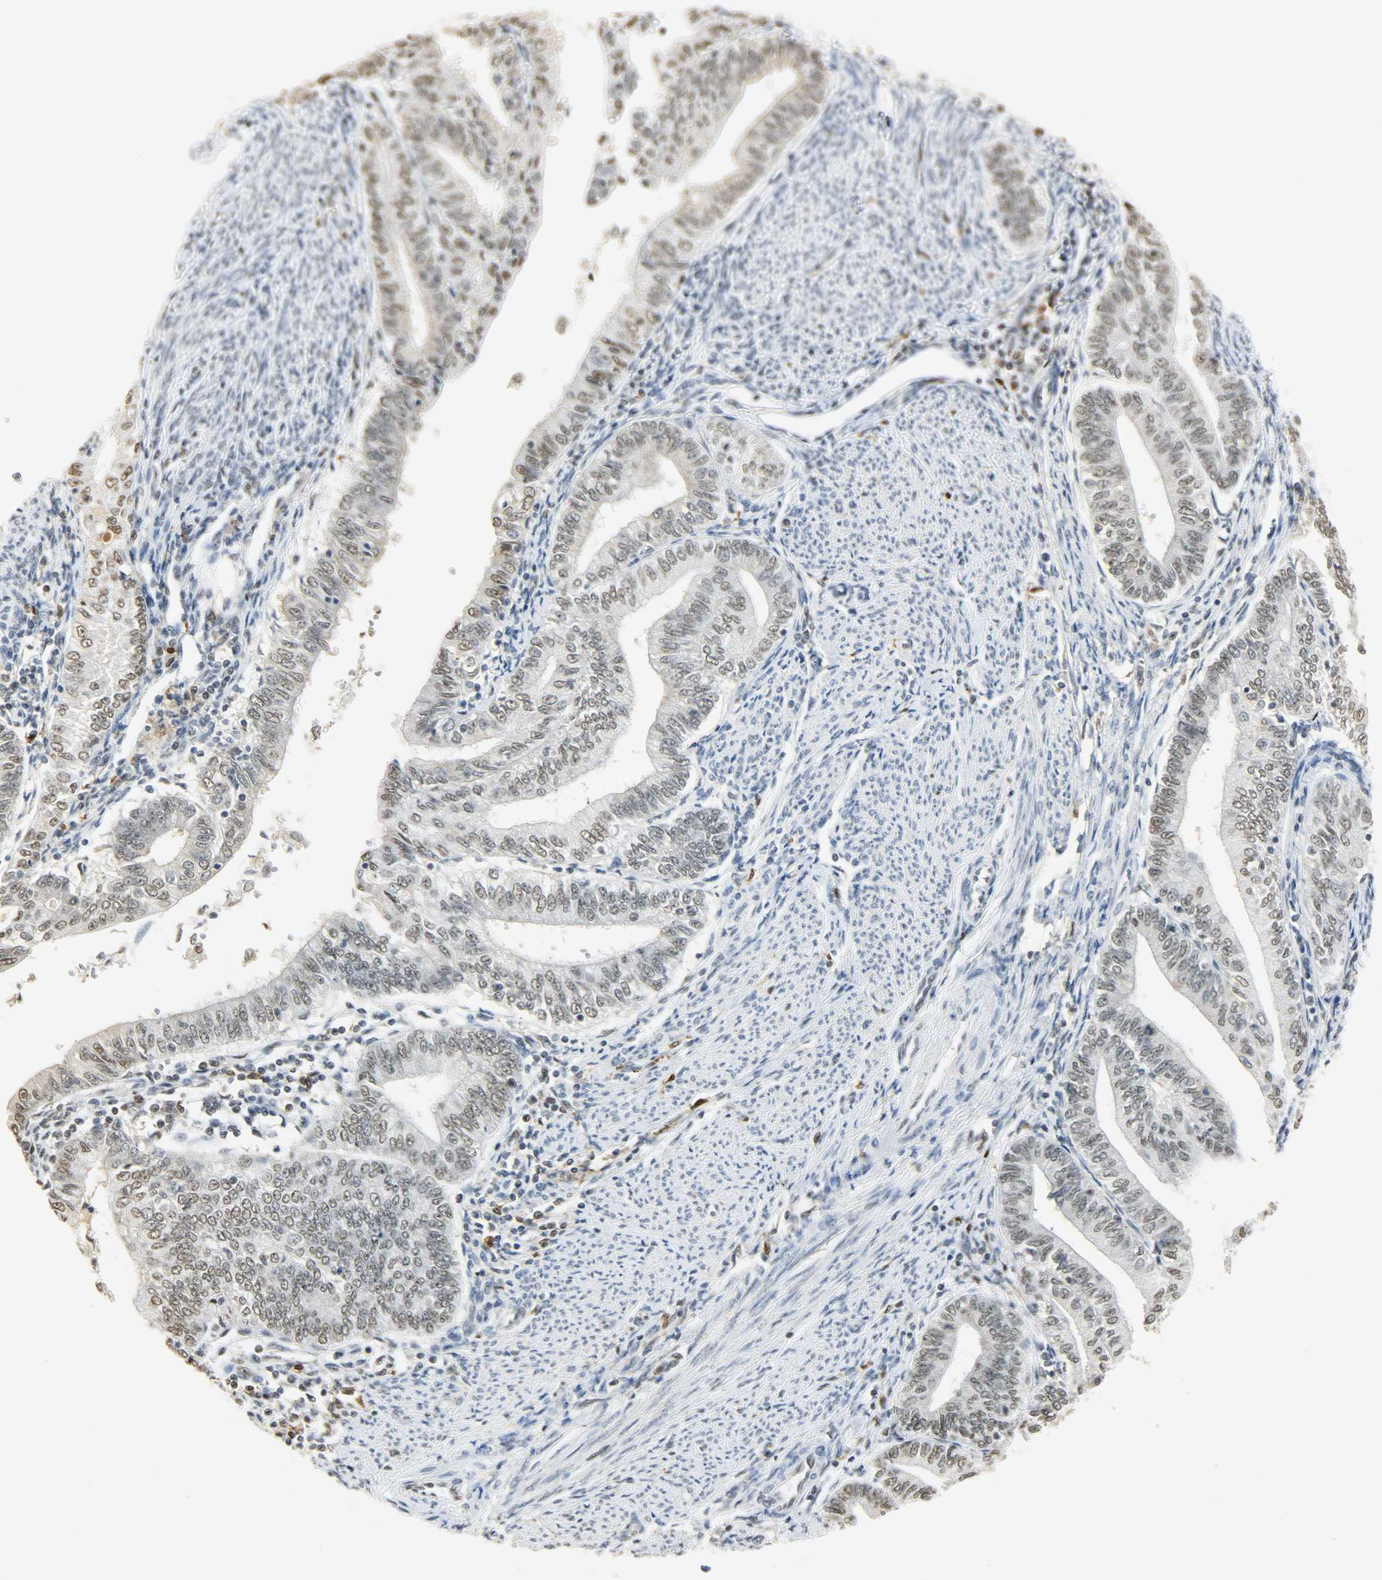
{"staining": {"intensity": "weak", "quantity": ">75%", "location": "nuclear"}, "tissue": "endometrial cancer", "cell_type": "Tumor cells", "image_type": "cancer", "snomed": [{"axis": "morphology", "description": "Adenocarcinoma, NOS"}, {"axis": "topography", "description": "Endometrium"}], "caption": "Protein staining of adenocarcinoma (endometrial) tissue demonstrates weak nuclear positivity in approximately >75% of tumor cells.", "gene": "NGFR", "patient": {"sex": "female", "age": 66}}